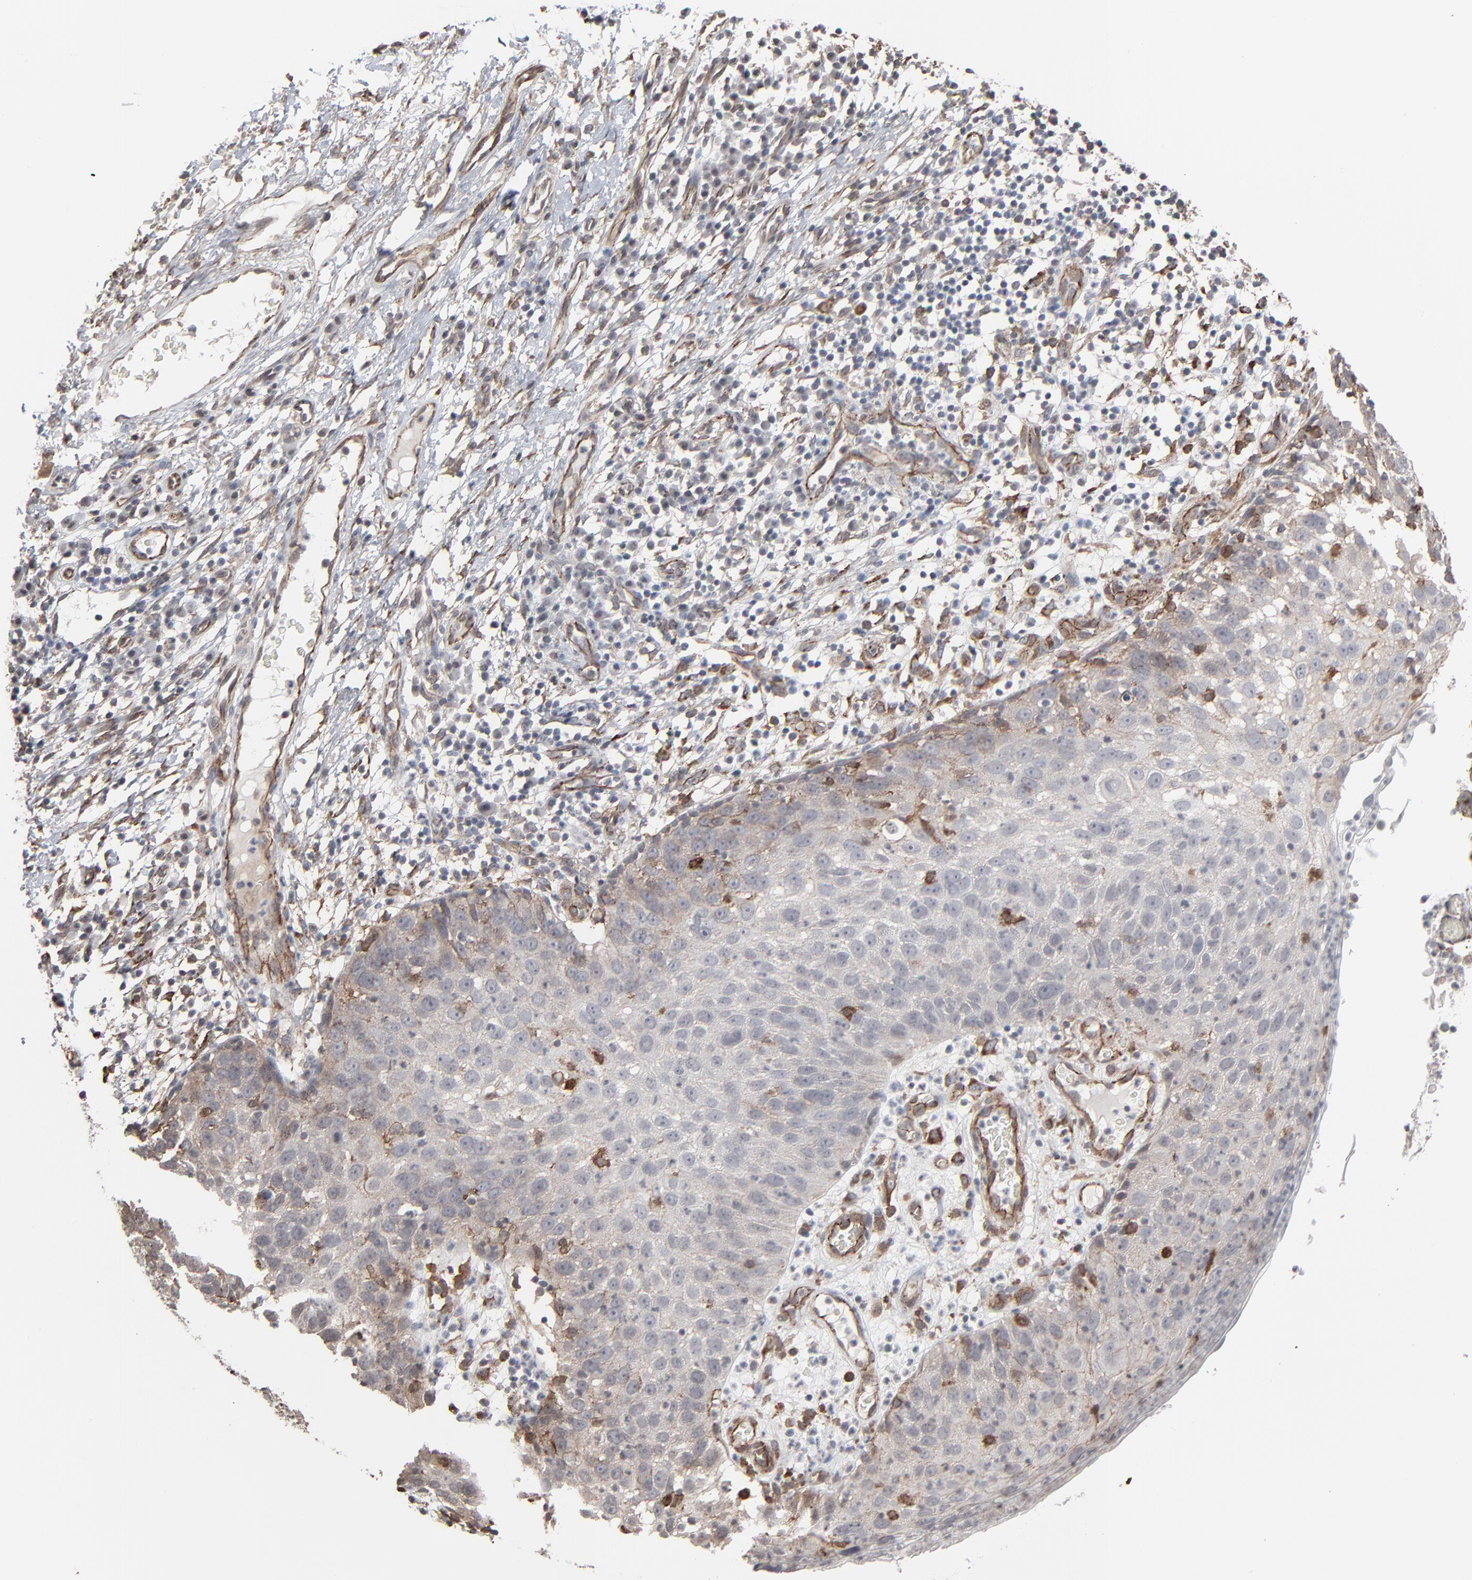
{"staining": {"intensity": "moderate", "quantity": "<25%", "location": "cytoplasmic/membranous"}, "tissue": "skin cancer", "cell_type": "Tumor cells", "image_type": "cancer", "snomed": [{"axis": "morphology", "description": "Squamous cell carcinoma, NOS"}, {"axis": "topography", "description": "Skin"}], "caption": "The image reveals immunohistochemical staining of skin squamous cell carcinoma. There is moderate cytoplasmic/membranous positivity is appreciated in about <25% of tumor cells.", "gene": "CTNND1", "patient": {"sex": "male", "age": 87}}